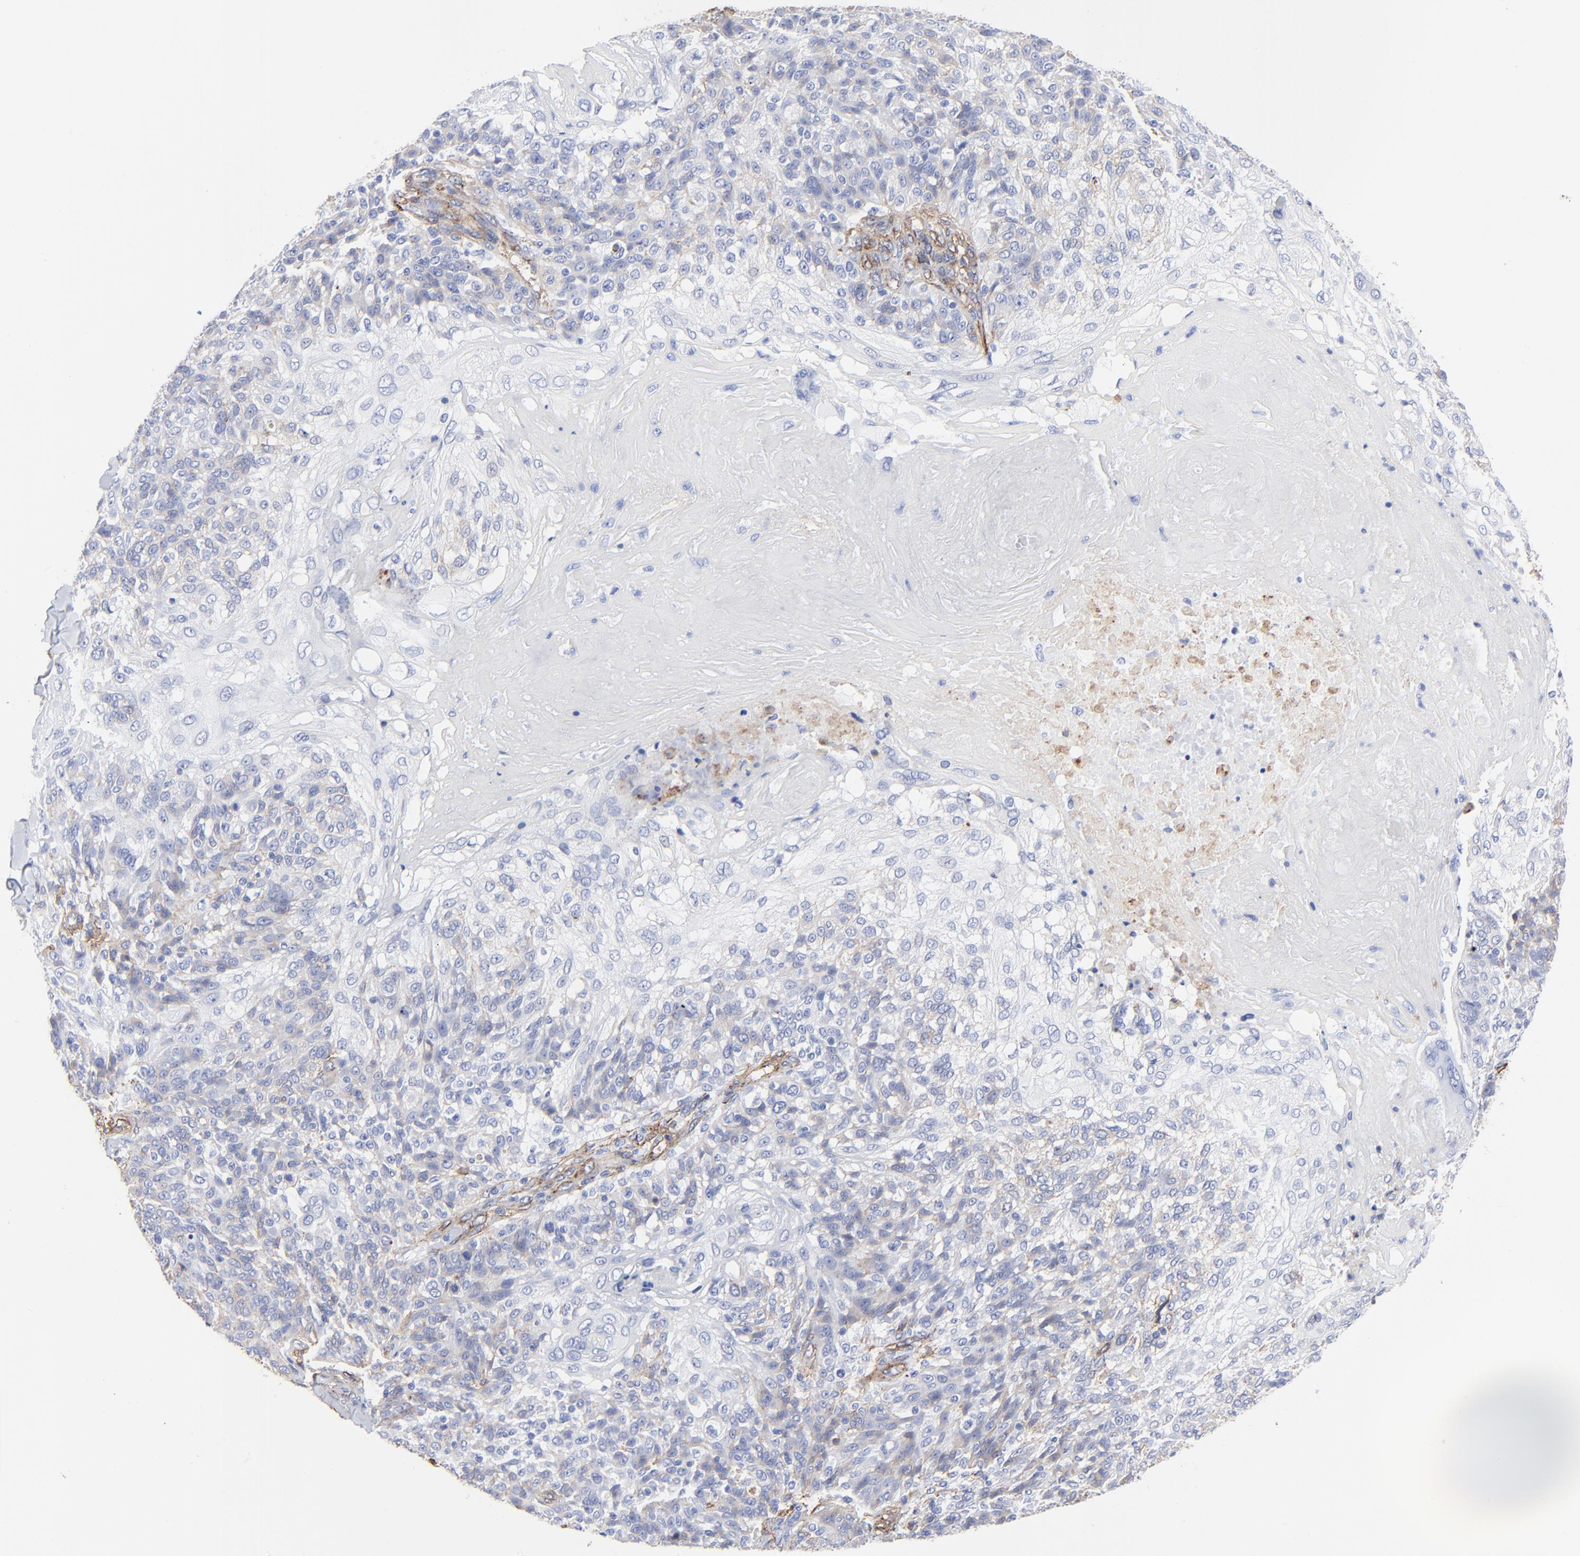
{"staining": {"intensity": "negative", "quantity": "none", "location": "none"}, "tissue": "skin cancer", "cell_type": "Tumor cells", "image_type": "cancer", "snomed": [{"axis": "morphology", "description": "Normal tissue, NOS"}, {"axis": "morphology", "description": "Squamous cell carcinoma, NOS"}, {"axis": "topography", "description": "Skin"}], "caption": "Immunohistochemistry (IHC) histopathology image of human skin cancer (squamous cell carcinoma) stained for a protein (brown), which reveals no positivity in tumor cells.", "gene": "CAV1", "patient": {"sex": "female", "age": 83}}